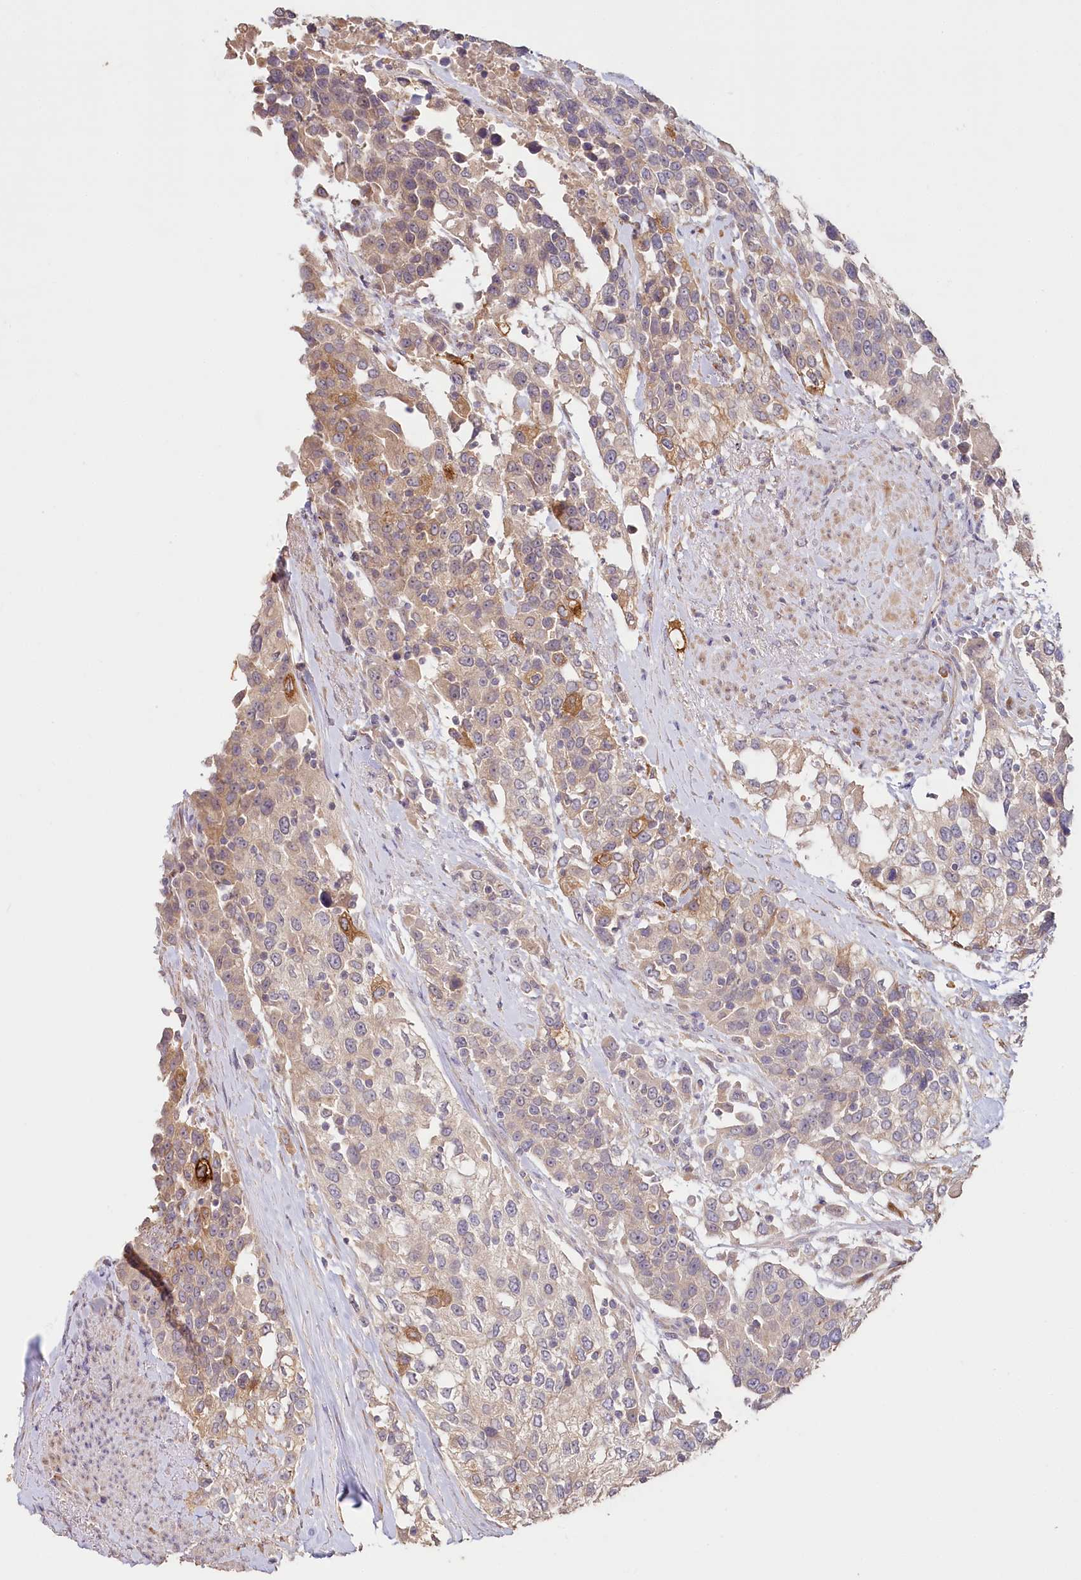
{"staining": {"intensity": "moderate", "quantity": ">75%", "location": "cytoplasmic/membranous"}, "tissue": "urothelial cancer", "cell_type": "Tumor cells", "image_type": "cancer", "snomed": [{"axis": "morphology", "description": "Urothelial carcinoma, High grade"}, {"axis": "topography", "description": "Urinary bladder"}], "caption": "Tumor cells demonstrate medium levels of moderate cytoplasmic/membranous staining in about >75% of cells in human urothelial carcinoma (high-grade). The staining is performed using DAB (3,3'-diaminobenzidine) brown chromogen to label protein expression. The nuclei are counter-stained blue using hematoxylin.", "gene": "IRAK1BP1", "patient": {"sex": "female", "age": 80}}